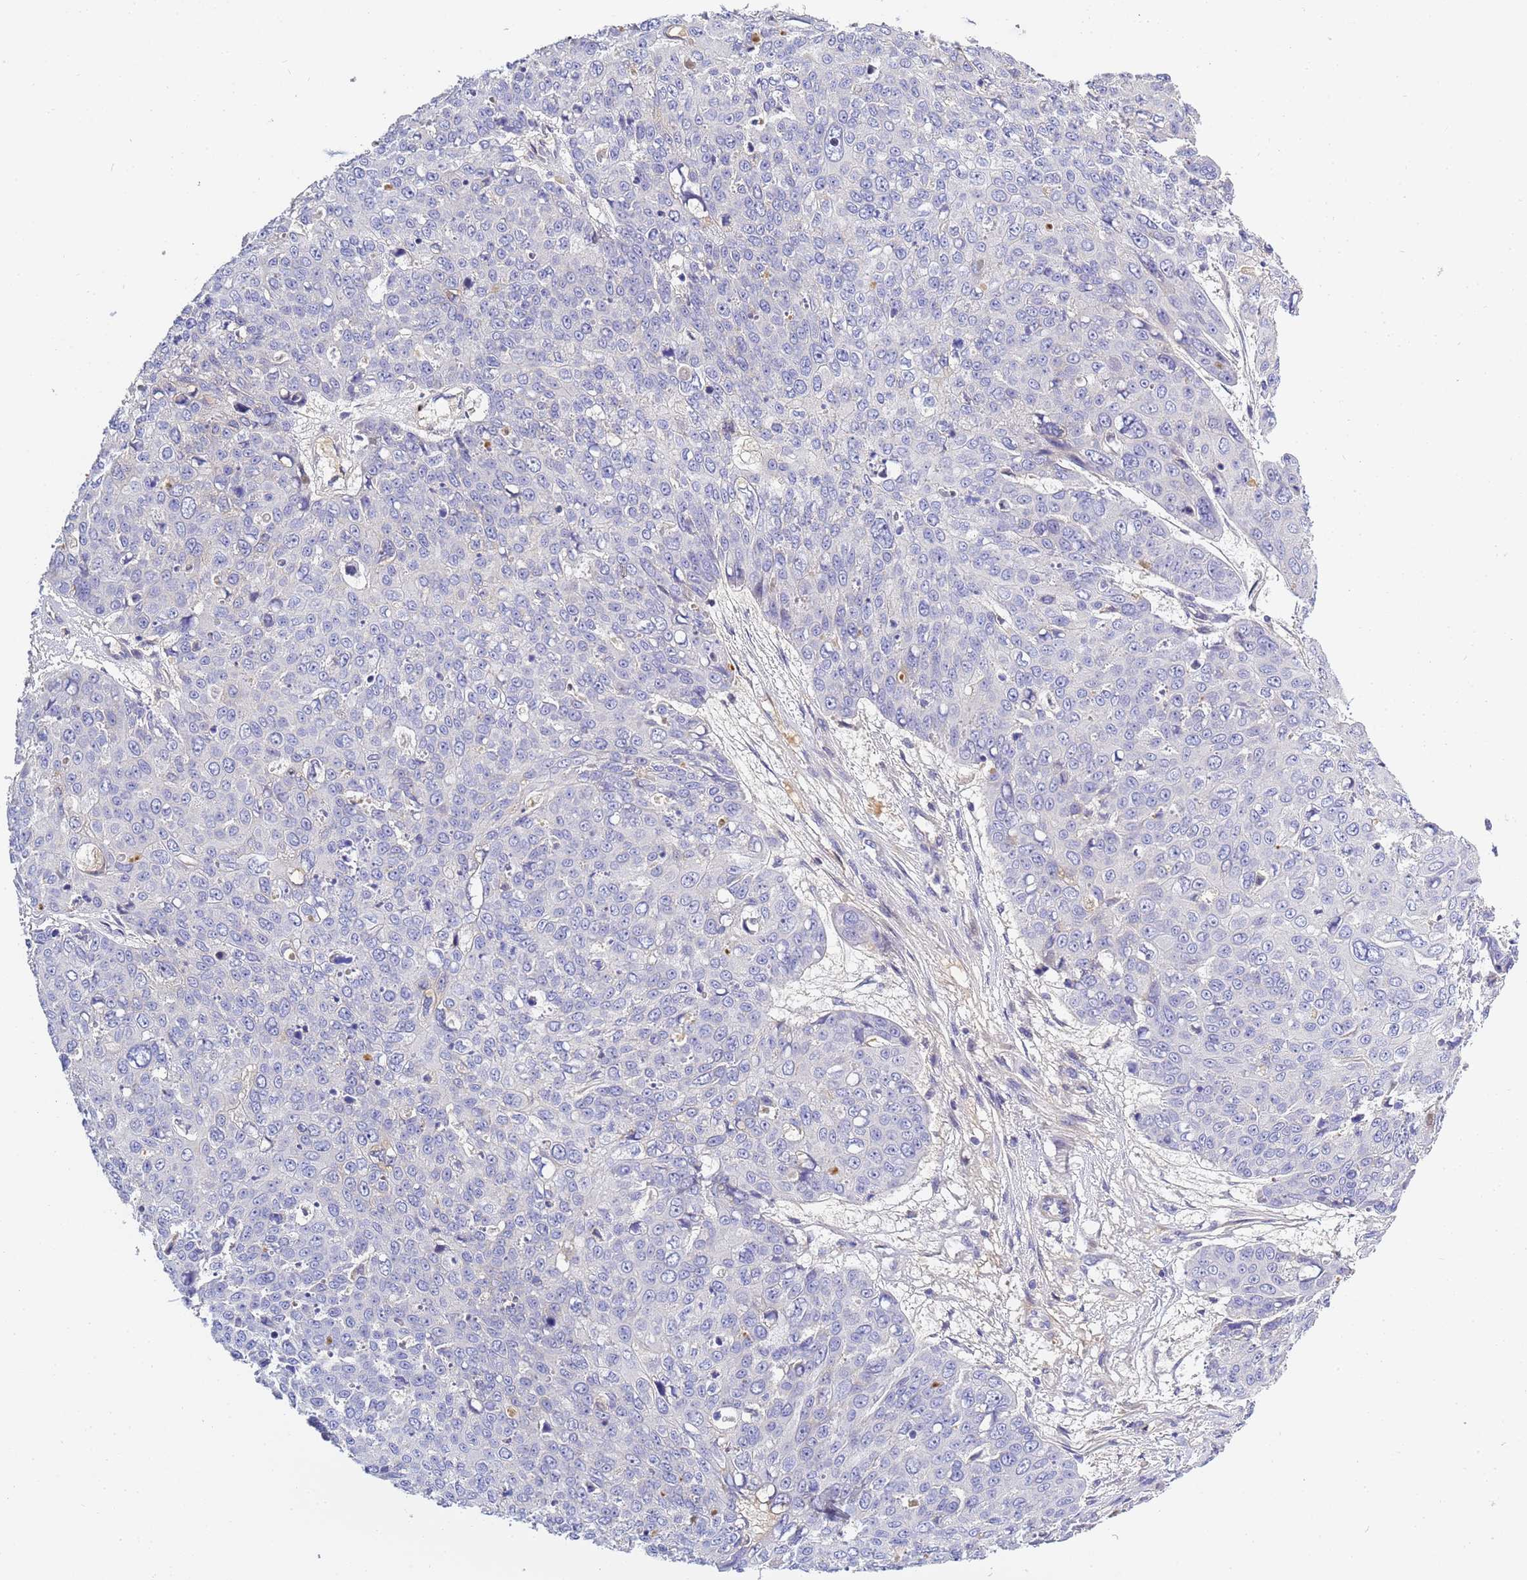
{"staining": {"intensity": "negative", "quantity": "none", "location": "none"}, "tissue": "skin cancer", "cell_type": "Tumor cells", "image_type": "cancer", "snomed": [{"axis": "morphology", "description": "Squamous cell carcinoma, NOS"}, {"axis": "topography", "description": "Skin"}], "caption": "Immunohistochemistry of skin cancer demonstrates no expression in tumor cells.", "gene": "CFH", "patient": {"sex": "male", "age": 71}}